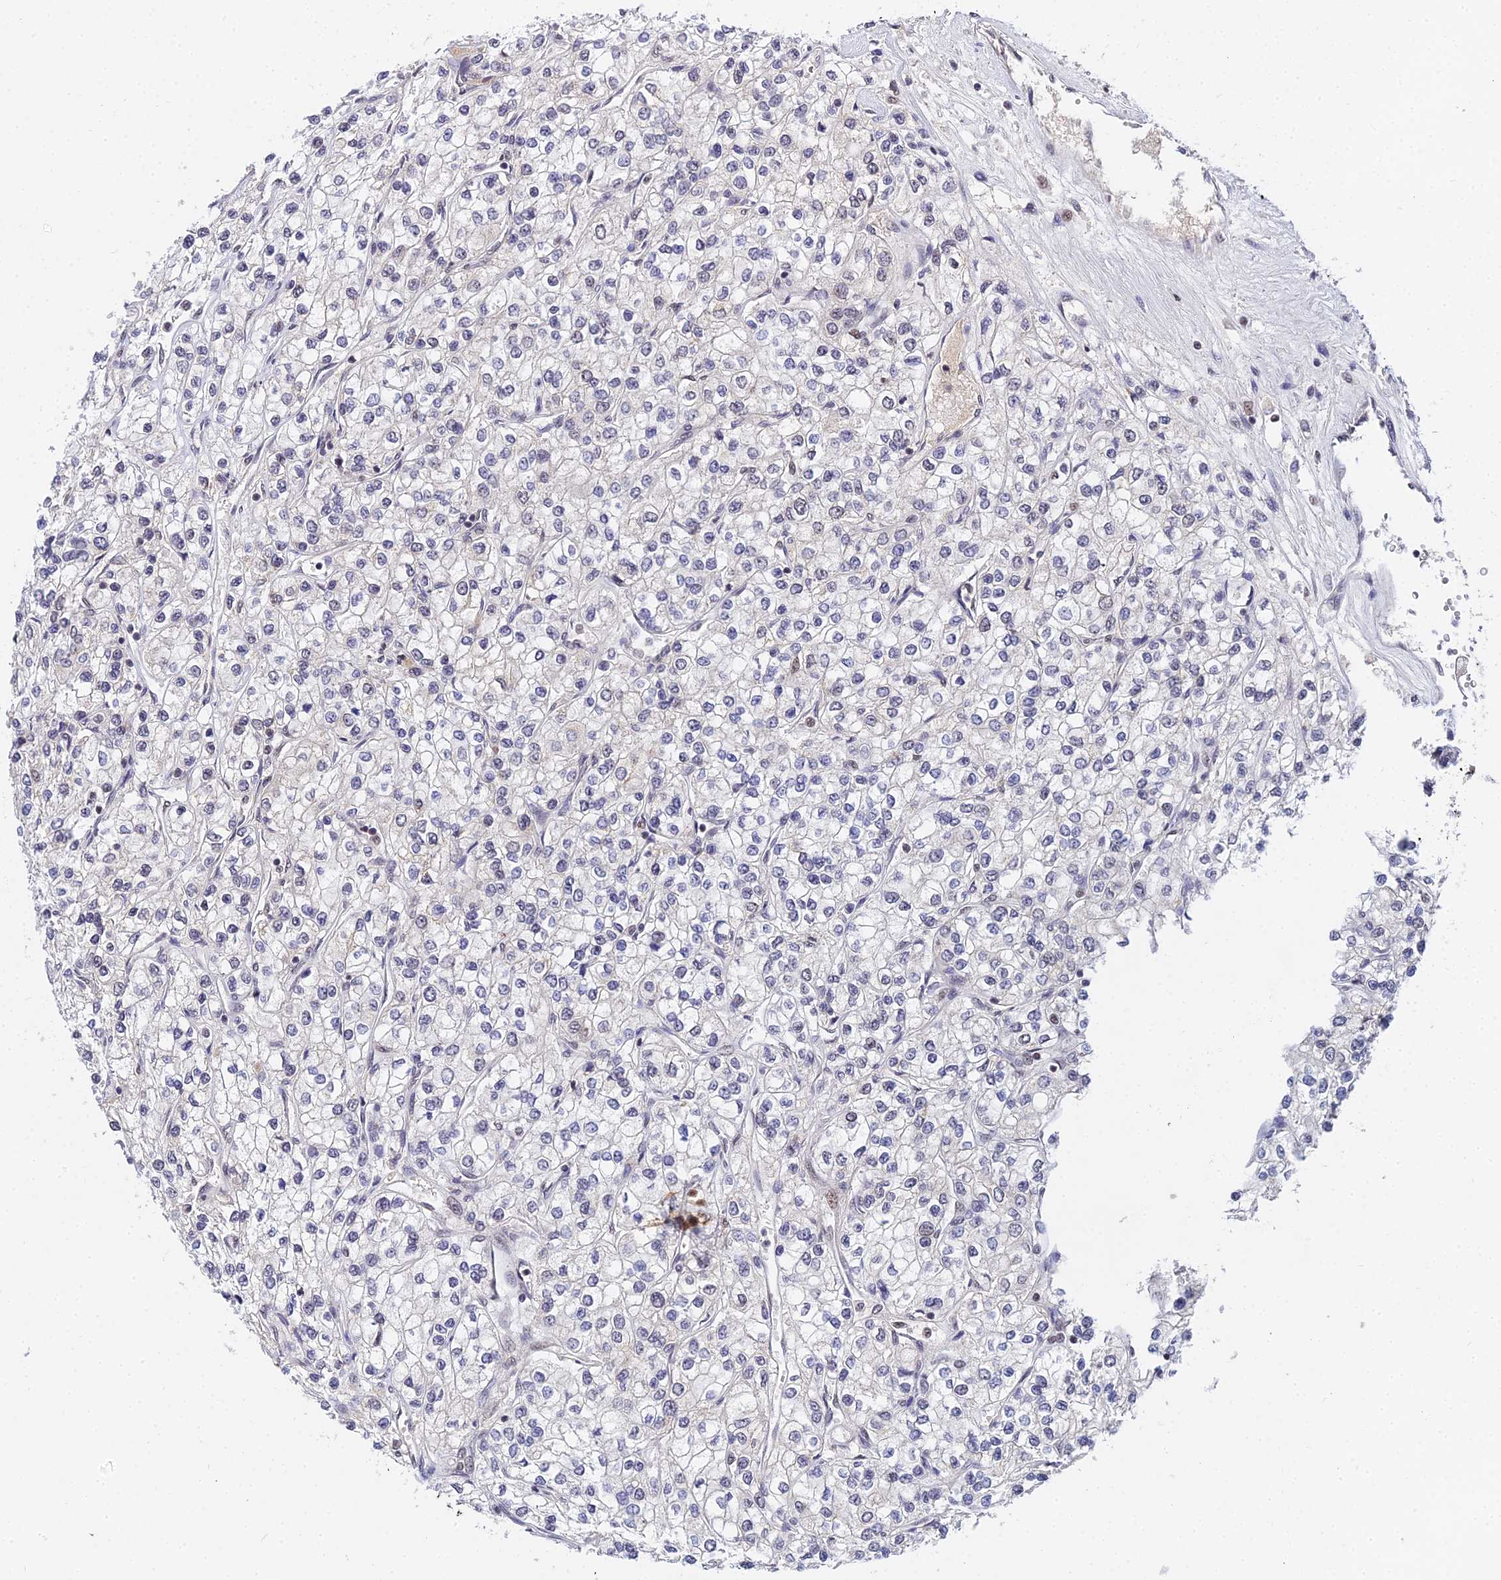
{"staining": {"intensity": "negative", "quantity": "none", "location": "none"}, "tissue": "renal cancer", "cell_type": "Tumor cells", "image_type": "cancer", "snomed": [{"axis": "morphology", "description": "Adenocarcinoma, NOS"}, {"axis": "topography", "description": "Kidney"}], "caption": "A micrograph of human adenocarcinoma (renal) is negative for staining in tumor cells.", "gene": "EXOSC3", "patient": {"sex": "male", "age": 80}}